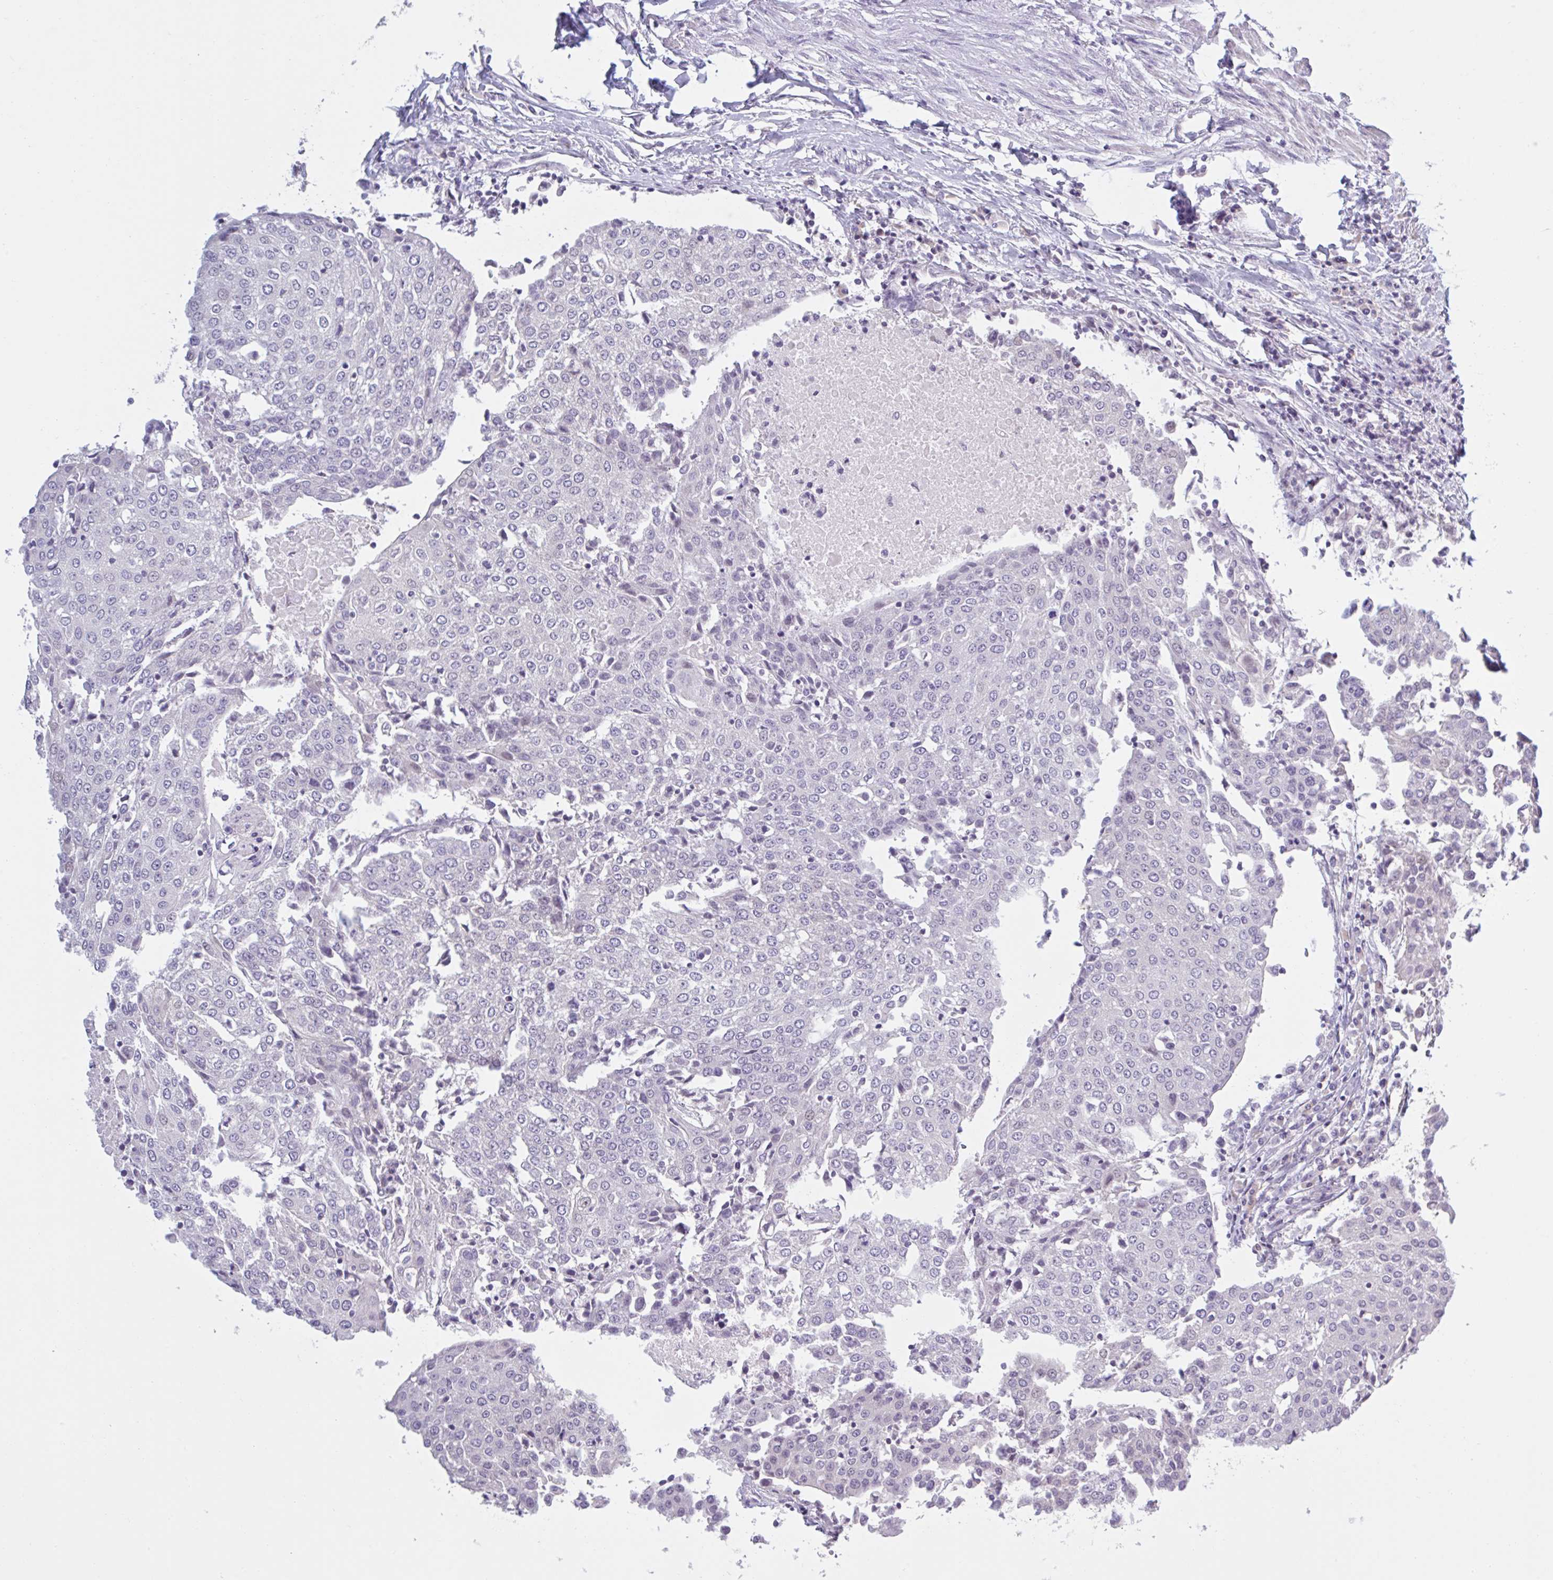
{"staining": {"intensity": "negative", "quantity": "none", "location": "none"}, "tissue": "urothelial cancer", "cell_type": "Tumor cells", "image_type": "cancer", "snomed": [{"axis": "morphology", "description": "Urothelial carcinoma, High grade"}, {"axis": "topography", "description": "Urinary bladder"}], "caption": "High-grade urothelial carcinoma stained for a protein using IHC shows no expression tumor cells.", "gene": "FAM153A", "patient": {"sex": "female", "age": 85}}